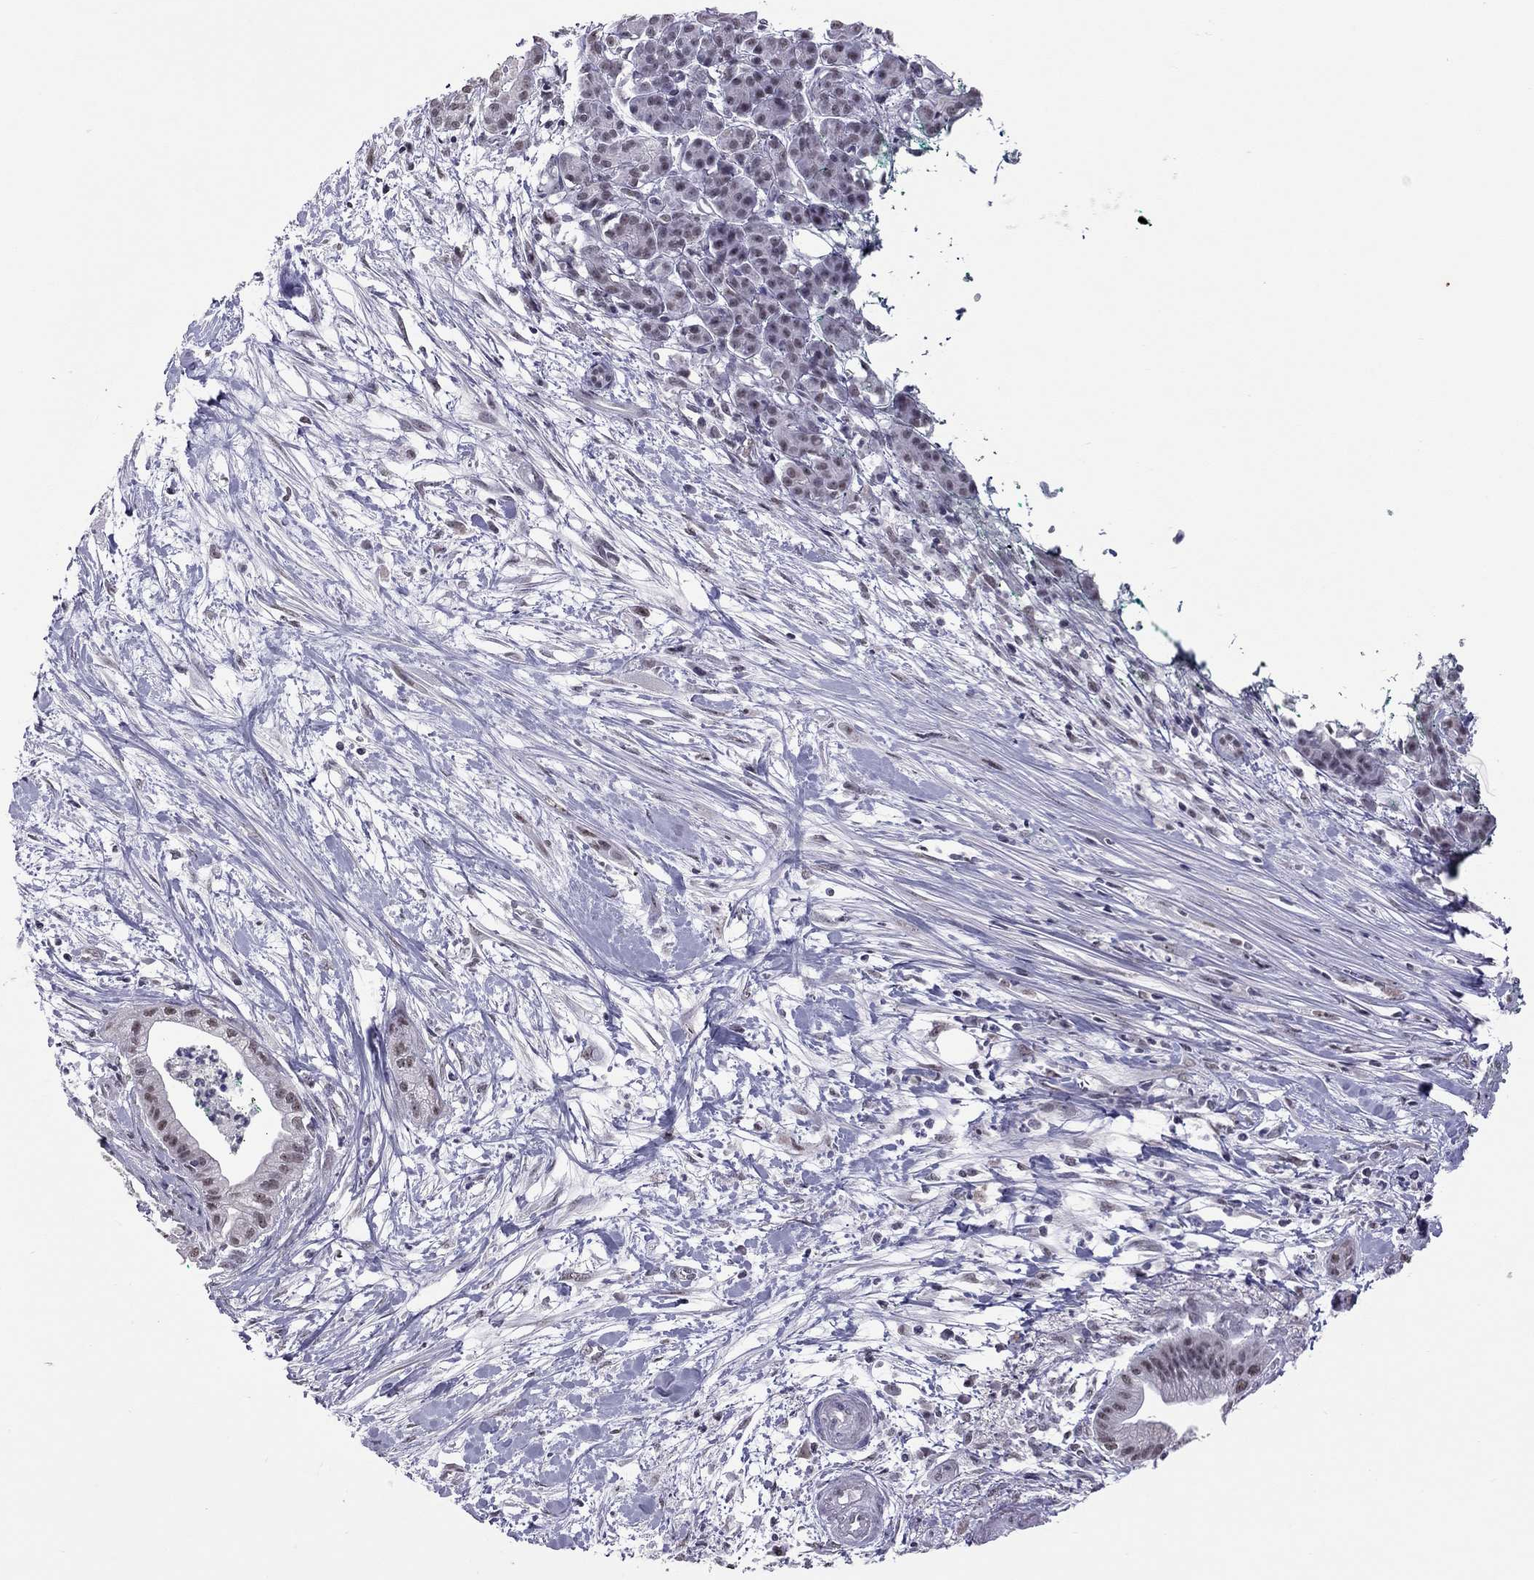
{"staining": {"intensity": "negative", "quantity": "none", "location": "none"}, "tissue": "pancreatic cancer", "cell_type": "Tumor cells", "image_type": "cancer", "snomed": [{"axis": "morphology", "description": "Normal tissue, NOS"}, {"axis": "morphology", "description": "Adenocarcinoma, NOS"}, {"axis": "topography", "description": "Lymph node"}, {"axis": "topography", "description": "Pancreas"}], "caption": "There is no significant positivity in tumor cells of pancreatic cancer.", "gene": "PPP1R3A", "patient": {"sex": "female", "age": 58}}